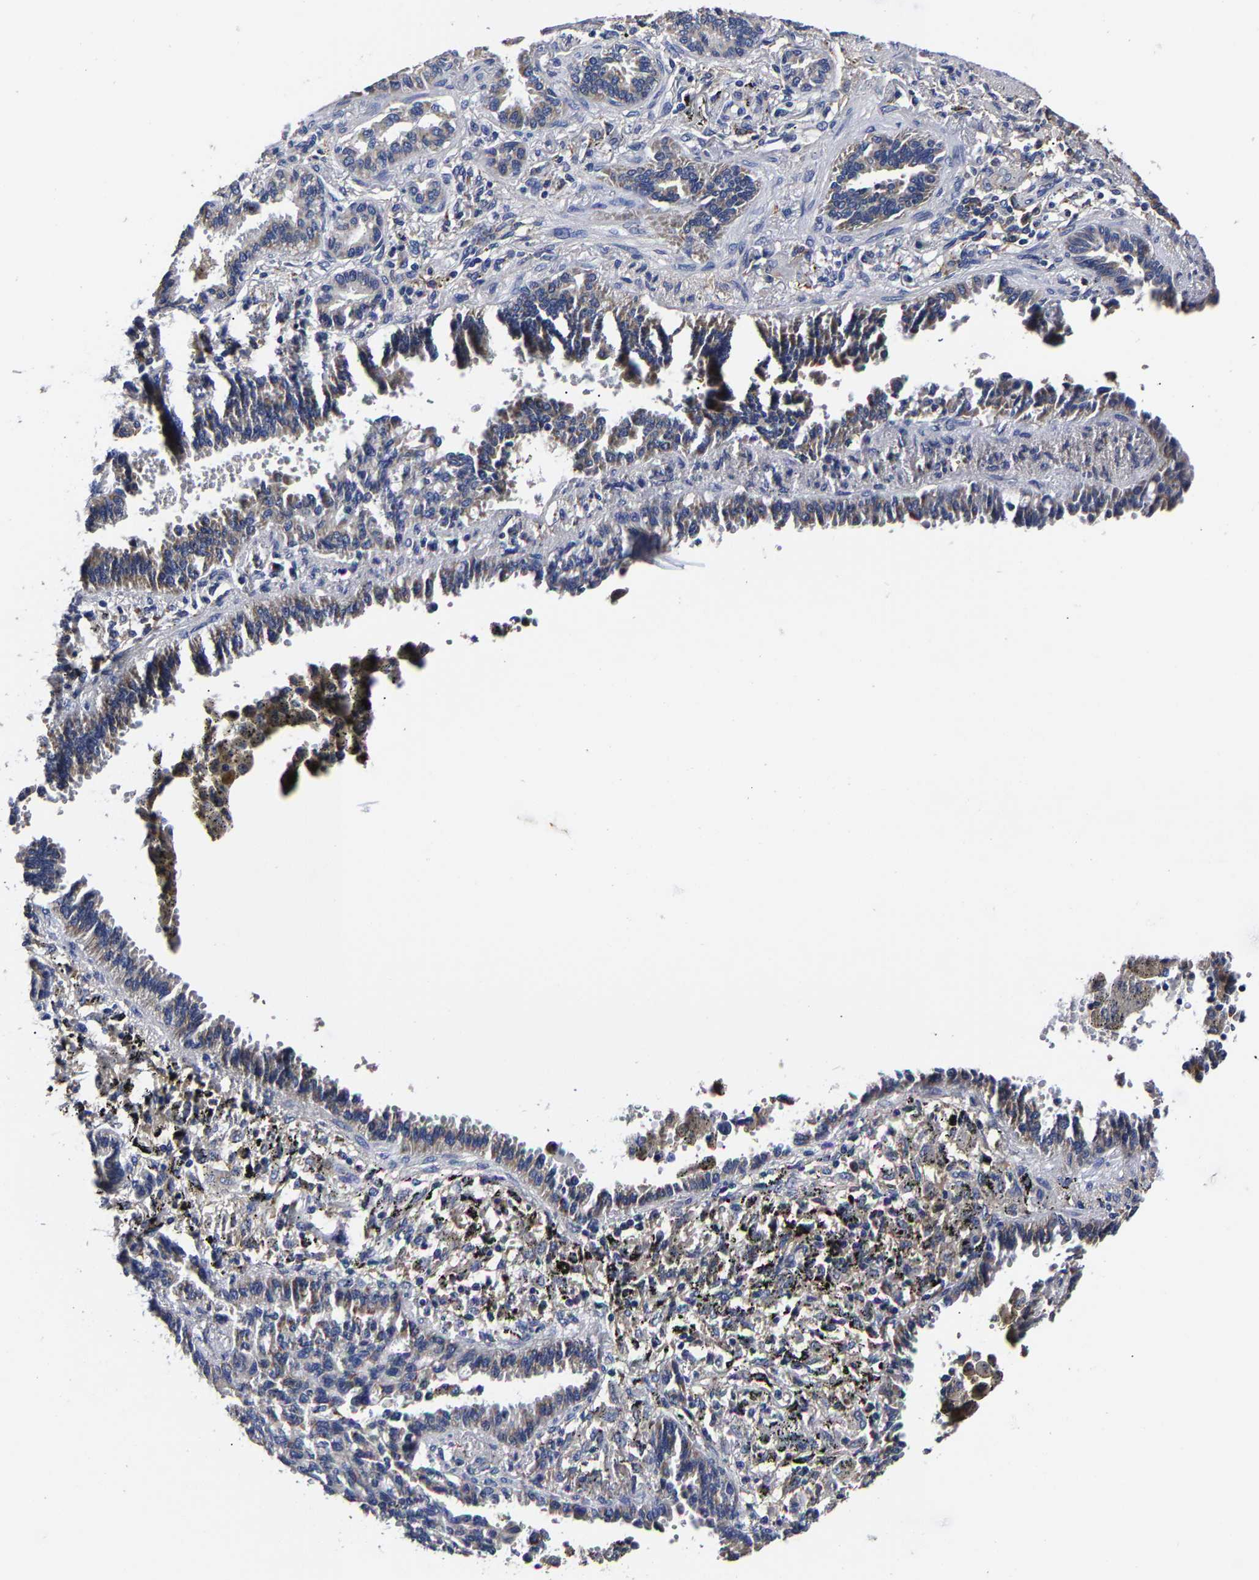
{"staining": {"intensity": "weak", "quantity": "<25%", "location": "cytoplasmic/membranous"}, "tissue": "lung cancer", "cell_type": "Tumor cells", "image_type": "cancer", "snomed": [{"axis": "morphology", "description": "Normal tissue, NOS"}, {"axis": "morphology", "description": "Adenocarcinoma, NOS"}, {"axis": "topography", "description": "Lung"}], "caption": "Immunohistochemical staining of lung cancer shows no significant positivity in tumor cells.", "gene": "AASS", "patient": {"sex": "male", "age": 59}}